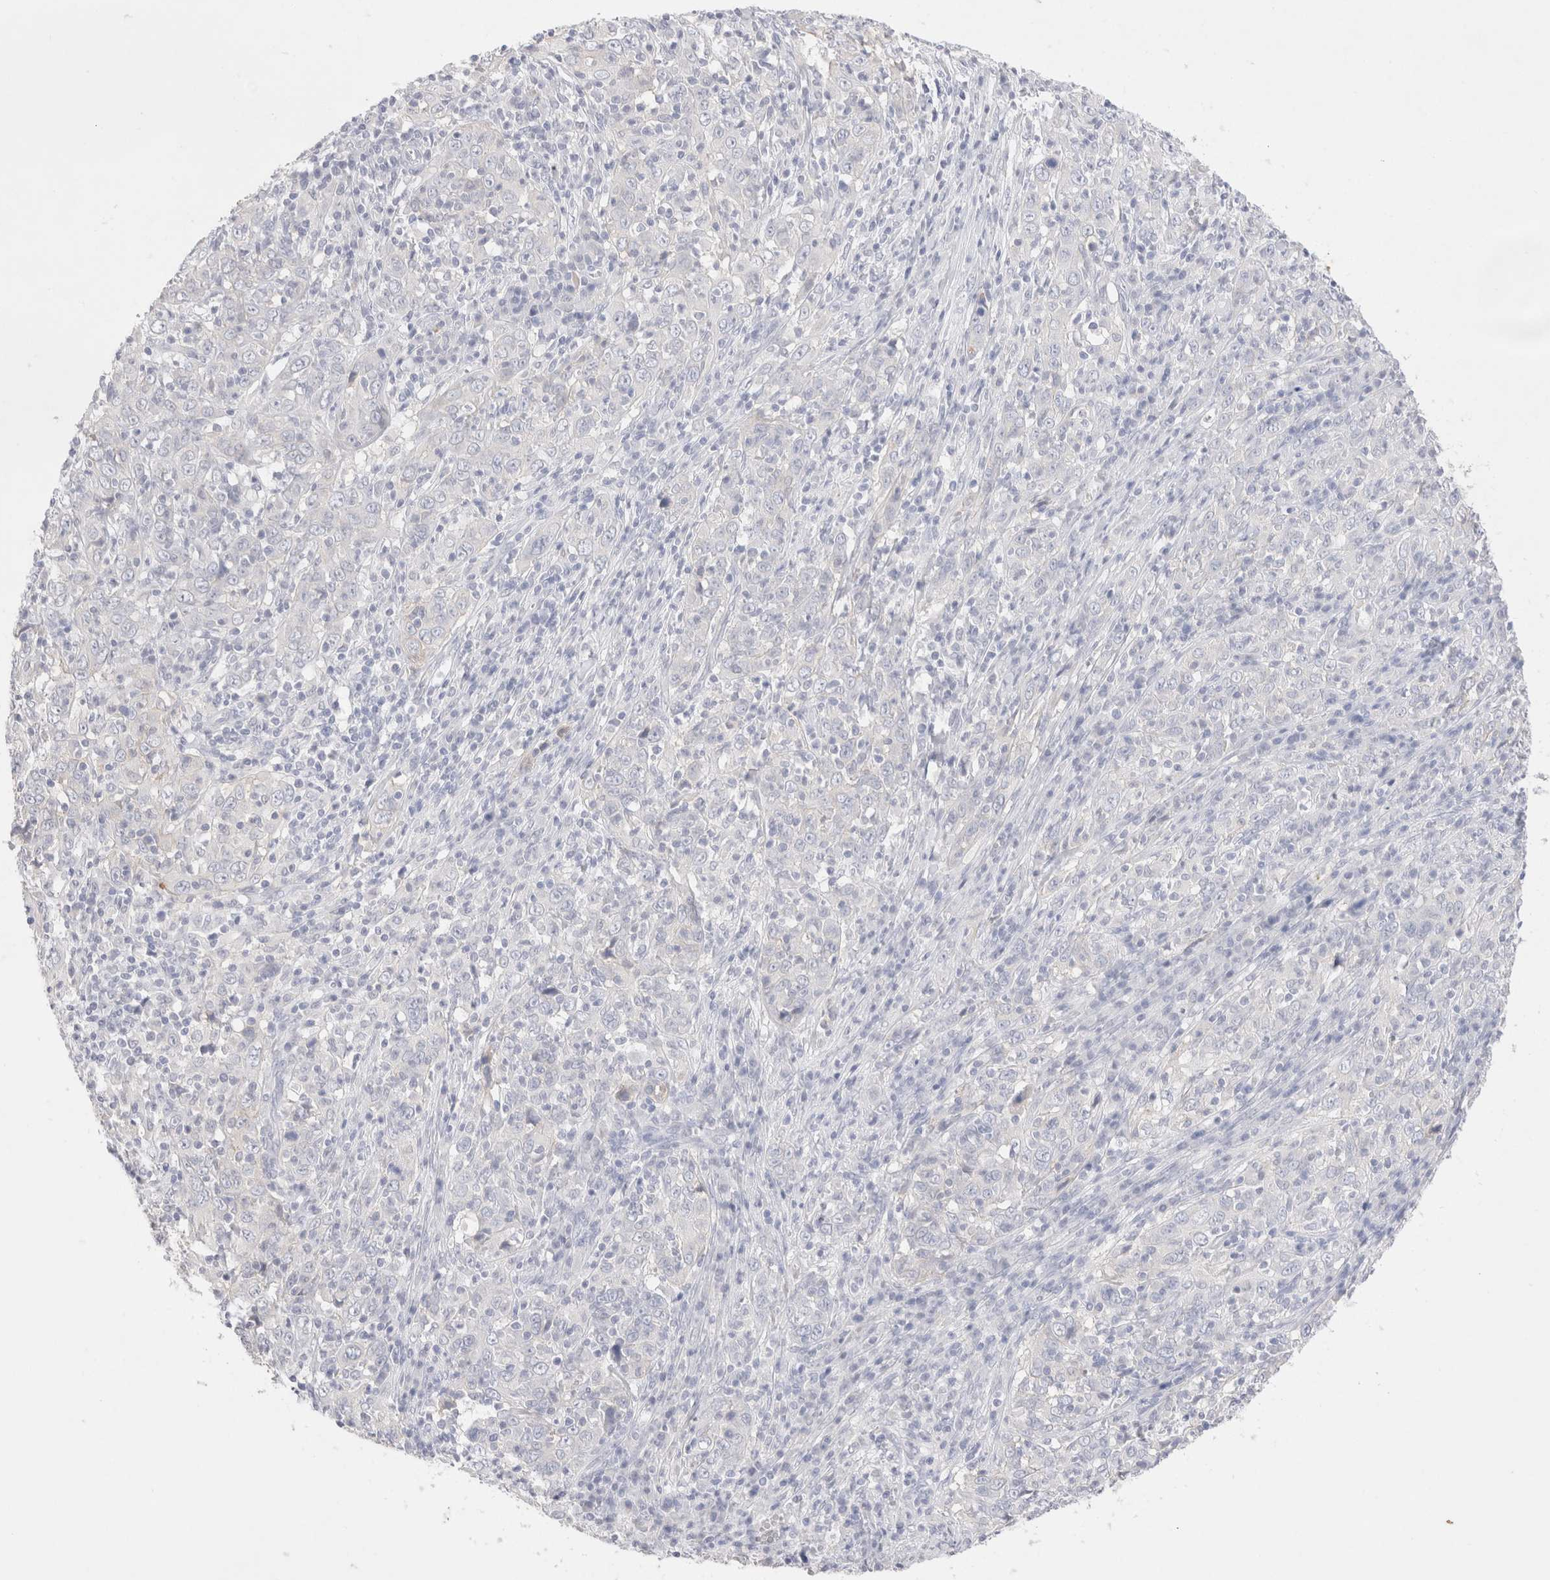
{"staining": {"intensity": "negative", "quantity": "none", "location": "none"}, "tissue": "cervical cancer", "cell_type": "Tumor cells", "image_type": "cancer", "snomed": [{"axis": "morphology", "description": "Squamous cell carcinoma, NOS"}, {"axis": "topography", "description": "Cervix"}], "caption": "This photomicrograph is of squamous cell carcinoma (cervical) stained with immunohistochemistry to label a protein in brown with the nuclei are counter-stained blue. There is no staining in tumor cells.", "gene": "EPCAM", "patient": {"sex": "female", "age": 46}}